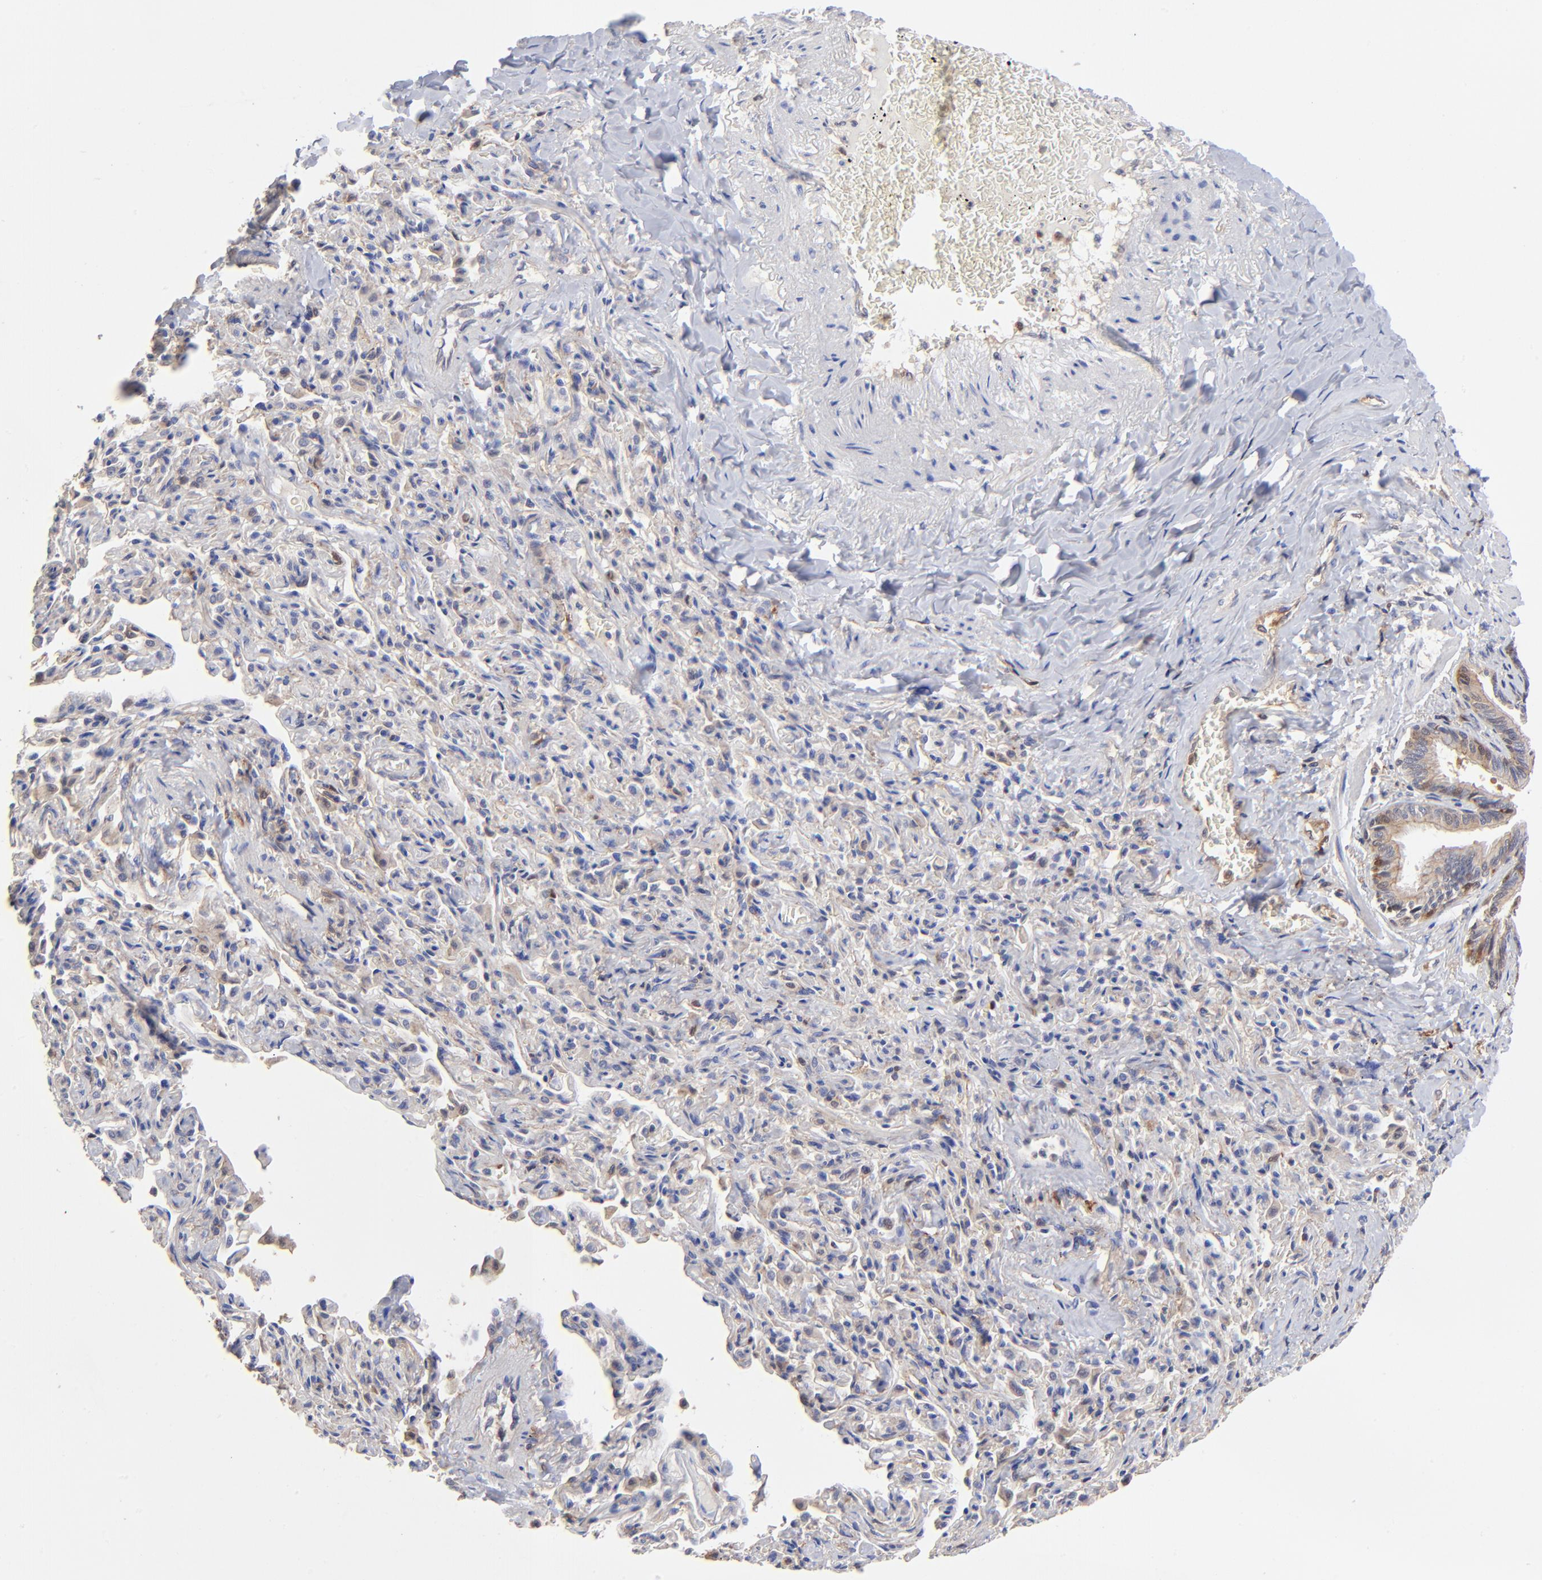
{"staining": {"intensity": "moderate", "quantity": "<25%", "location": "cytoplasmic/membranous,nuclear"}, "tissue": "bronchus", "cell_type": "Respiratory epithelial cells", "image_type": "normal", "snomed": [{"axis": "morphology", "description": "Normal tissue, NOS"}, {"axis": "topography", "description": "Lung"}], "caption": "Benign bronchus demonstrates moderate cytoplasmic/membranous,nuclear expression in about <25% of respiratory epithelial cells, visualized by immunohistochemistry. The staining was performed using DAB (3,3'-diaminobenzidine) to visualize the protein expression in brown, while the nuclei were stained in blue with hematoxylin (Magnification: 20x).", "gene": "DCTPP1", "patient": {"sex": "male", "age": 64}}